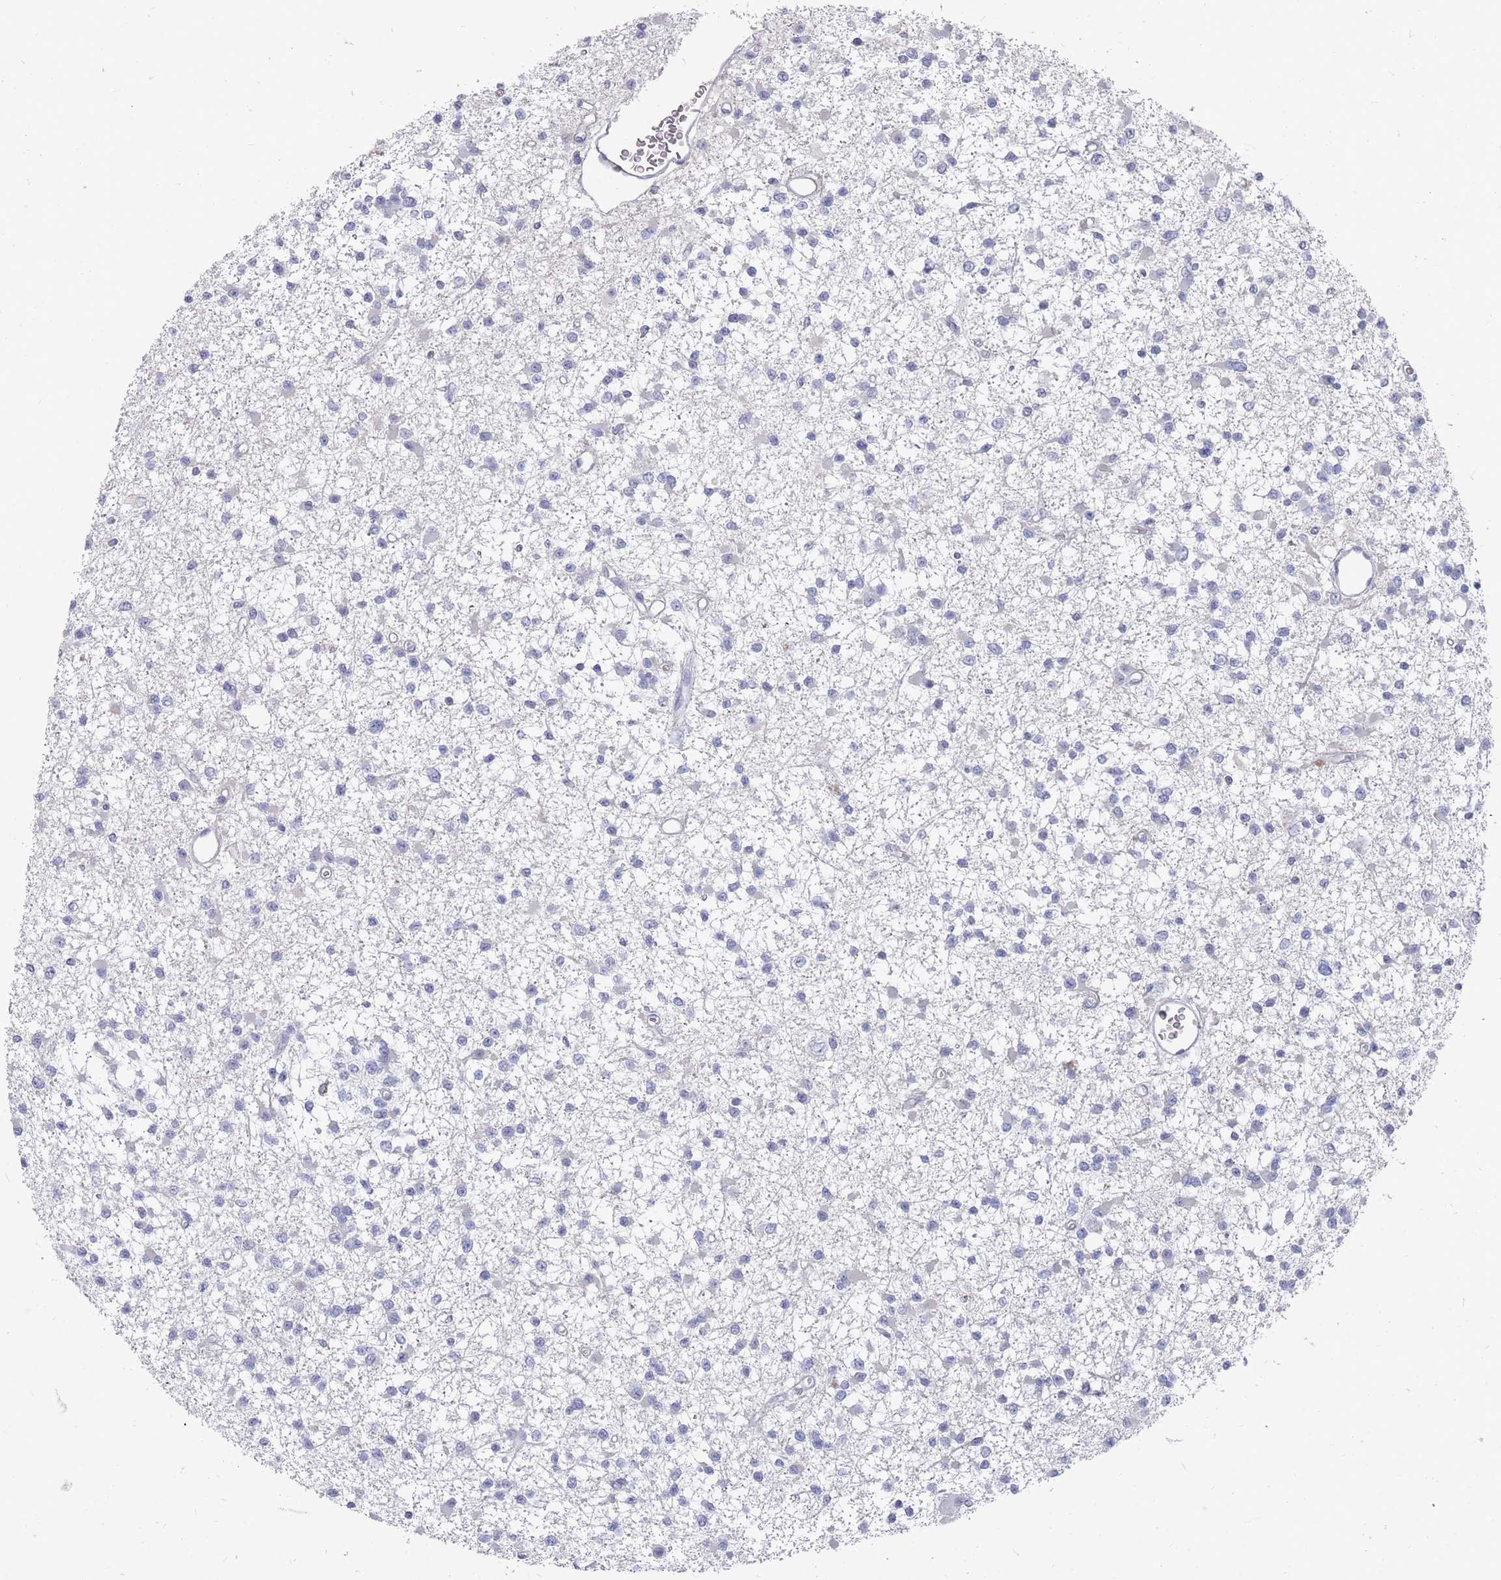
{"staining": {"intensity": "negative", "quantity": "none", "location": "none"}, "tissue": "glioma", "cell_type": "Tumor cells", "image_type": "cancer", "snomed": [{"axis": "morphology", "description": "Glioma, malignant, Low grade"}, {"axis": "topography", "description": "Brain"}], "caption": "Human glioma stained for a protein using immunohistochemistry (IHC) shows no expression in tumor cells.", "gene": "OTULINL", "patient": {"sex": "female", "age": 22}}